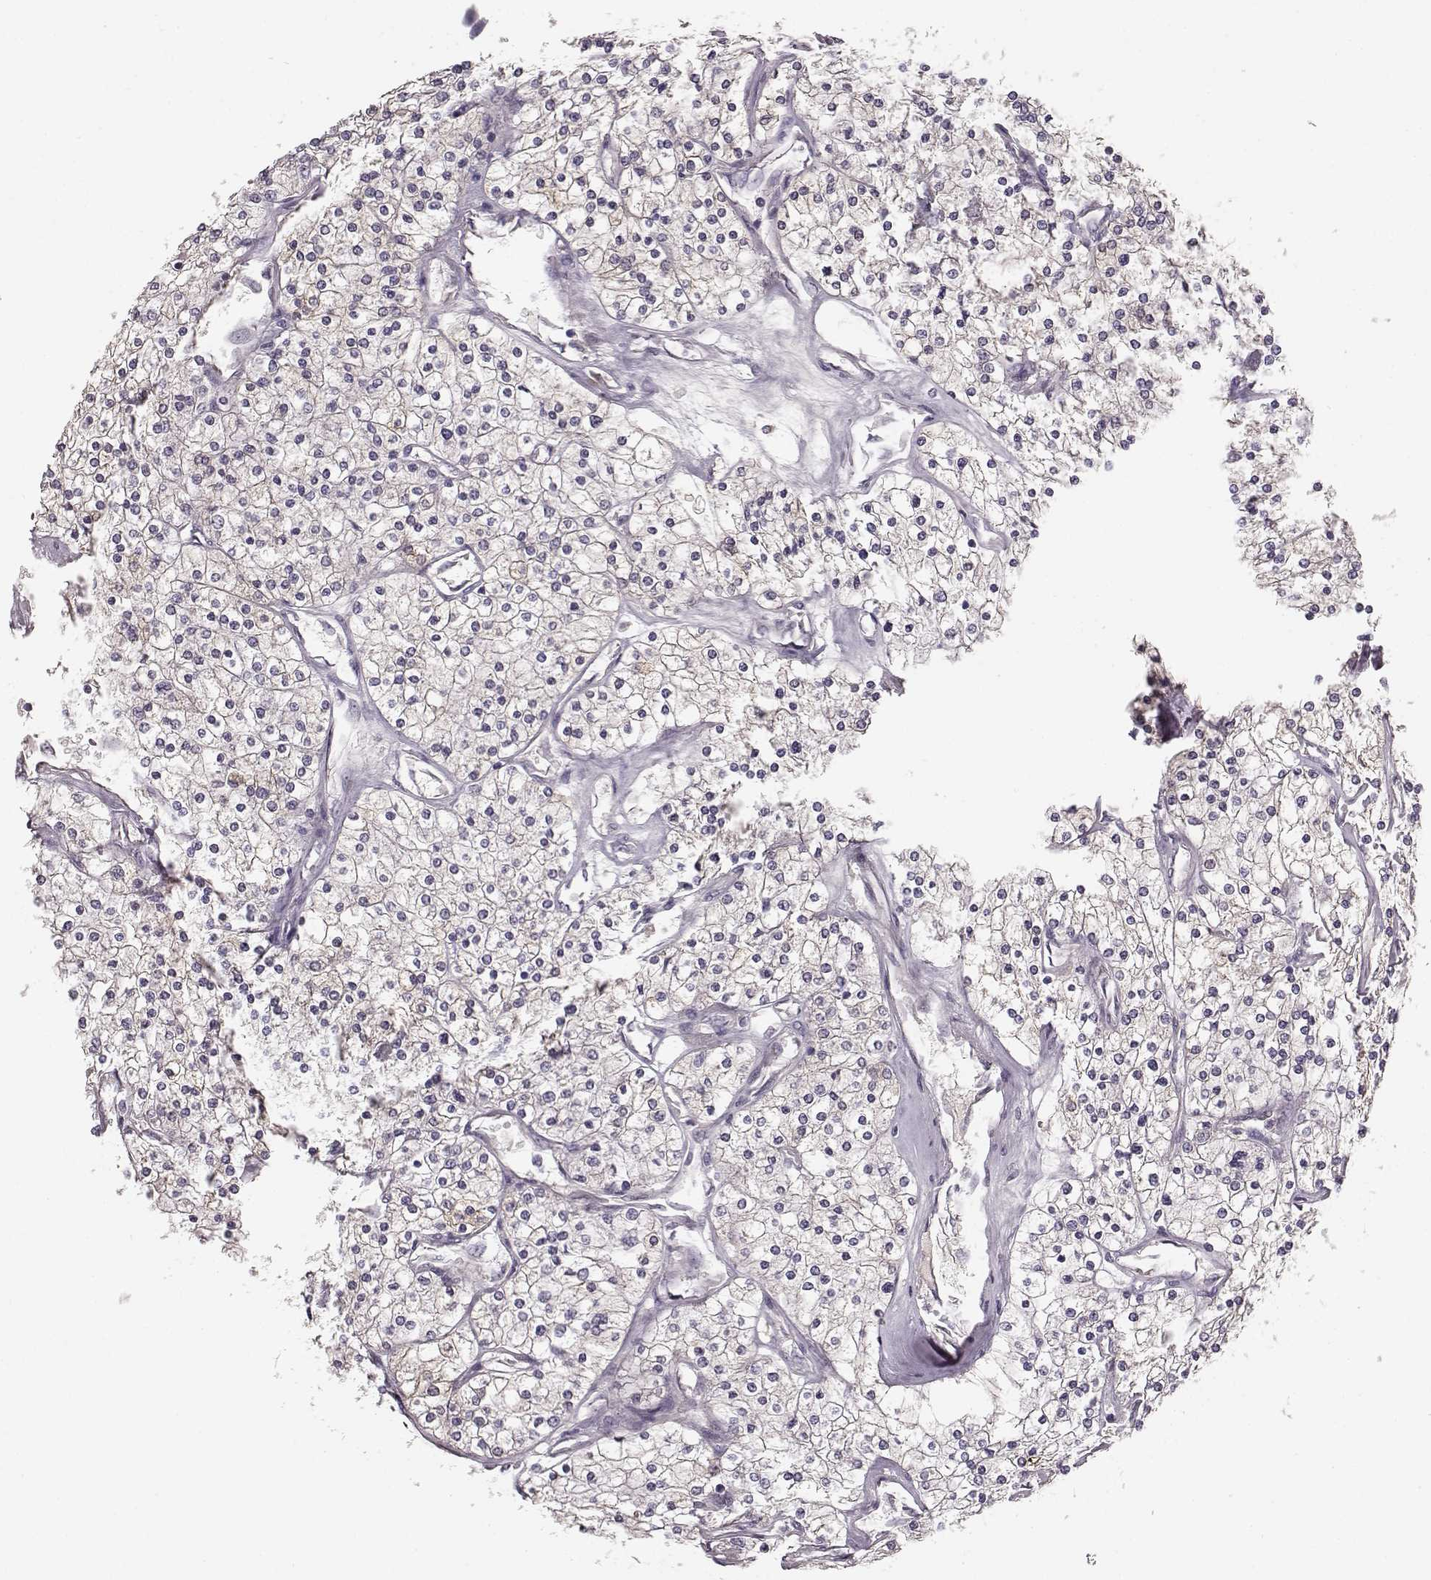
{"staining": {"intensity": "negative", "quantity": "none", "location": "none"}, "tissue": "renal cancer", "cell_type": "Tumor cells", "image_type": "cancer", "snomed": [{"axis": "morphology", "description": "Adenocarcinoma, NOS"}, {"axis": "topography", "description": "Kidney"}], "caption": "IHC photomicrograph of renal cancer stained for a protein (brown), which demonstrates no expression in tumor cells. Brightfield microscopy of immunohistochemistry stained with DAB (brown) and hematoxylin (blue), captured at high magnification.", "gene": "MTR", "patient": {"sex": "male", "age": 80}}